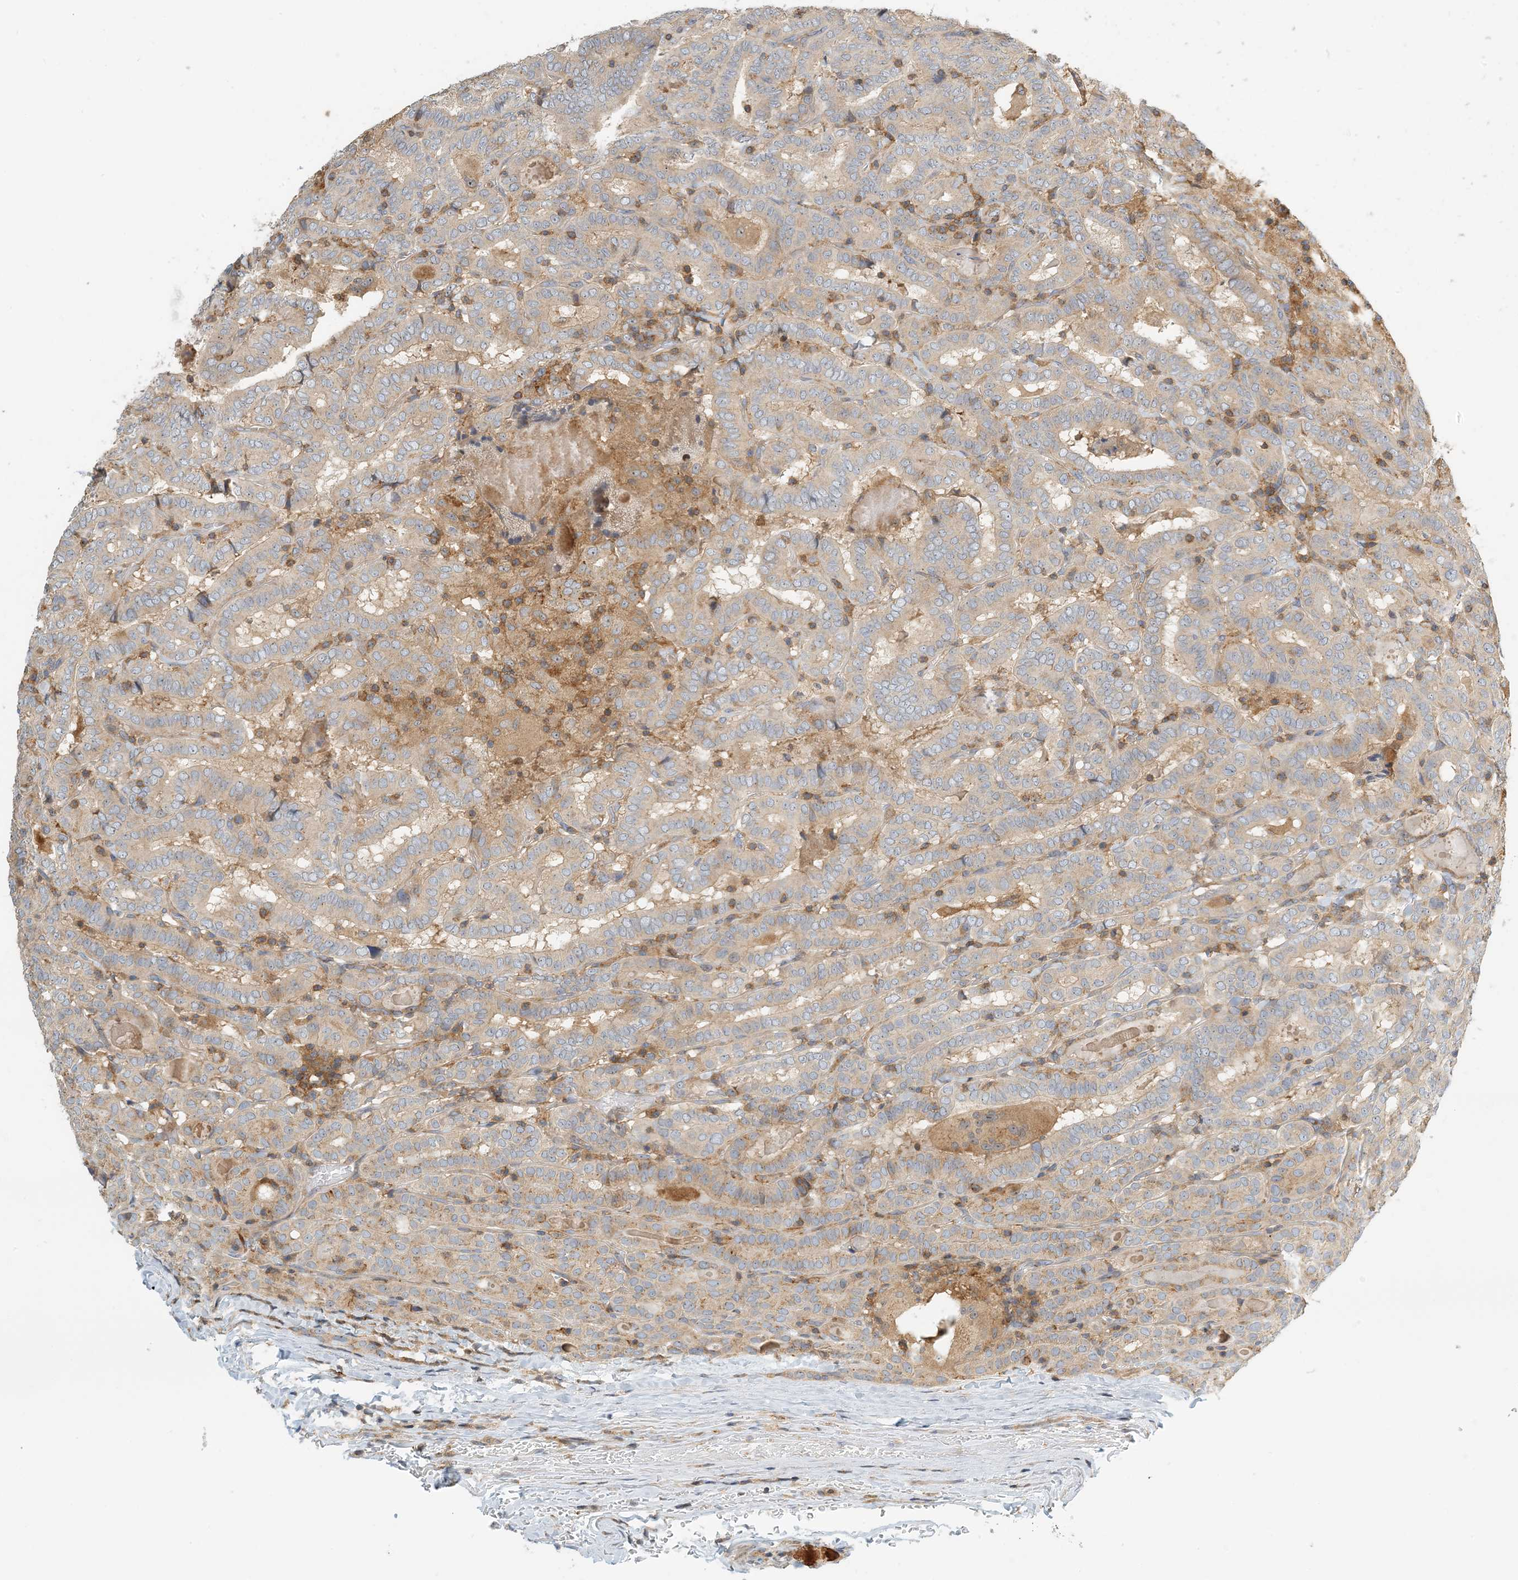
{"staining": {"intensity": "weak", "quantity": "25%-75%", "location": "cytoplasmic/membranous"}, "tissue": "thyroid cancer", "cell_type": "Tumor cells", "image_type": "cancer", "snomed": [{"axis": "morphology", "description": "Papillary adenocarcinoma, NOS"}, {"axis": "topography", "description": "Thyroid gland"}], "caption": "Protein staining demonstrates weak cytoplasmic/membranous positivity in approximately 25%-75% of tumor cells in papillary adenocarcinoma (thyroid).", "gene": "COLEC11", "patient": {"sex": "female", "age": 72}}